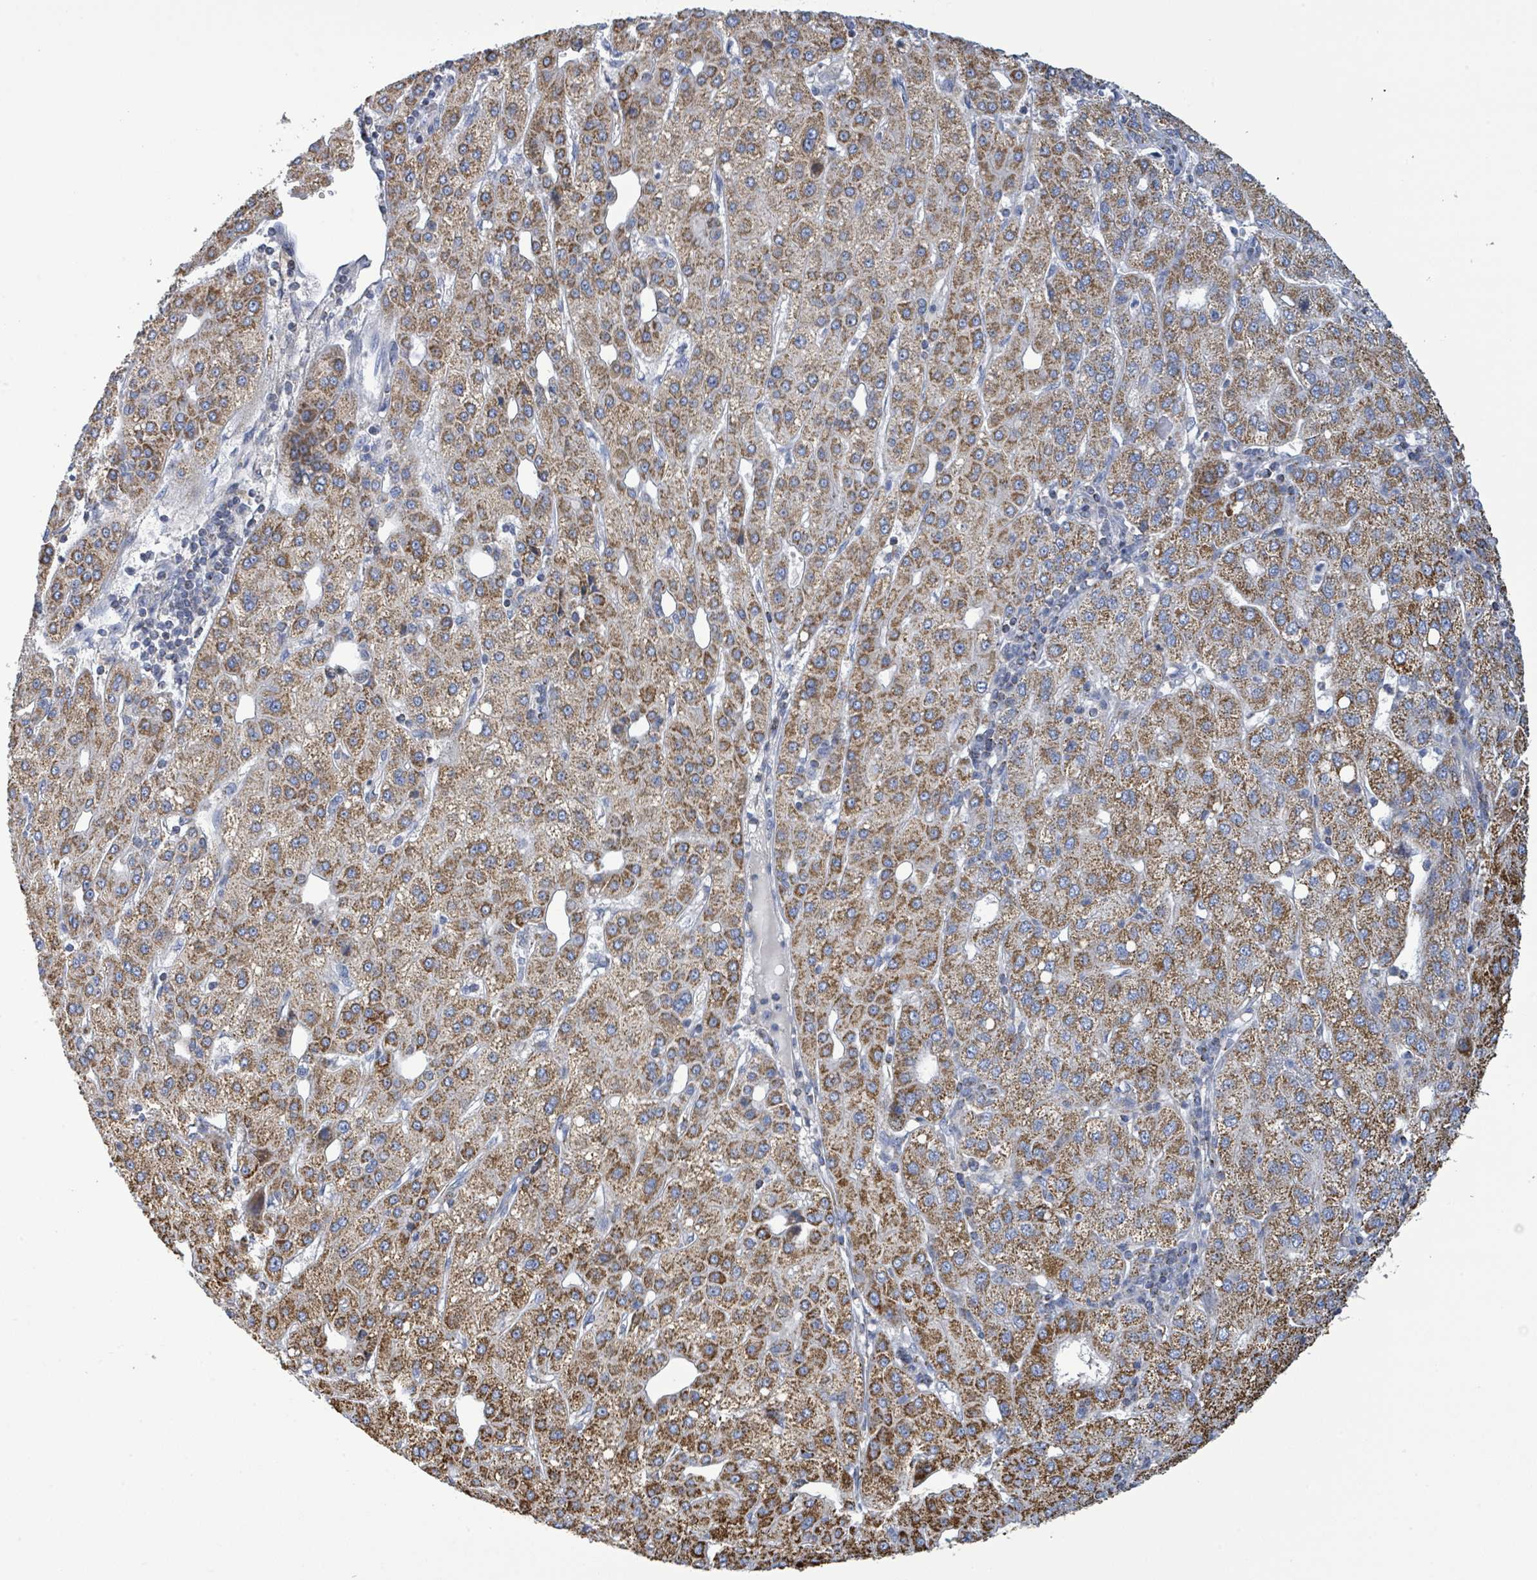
{"staining": {"intensity": "moderate", "quantity": ">75%", "location": "cytoplasmic/membranous"}, "tissue": "liver cancer", "cell_type": "Tumor cells", "image_type": "cancer", "snomed": [{"axis": "morphology", "description": "Carcinoma, Hepatocellular, NOS"}, {"axis": "topography", "description": "Liver"}], "caption": "Protein staining by immunohistochemistry displays moderate cytoplasmic/membranous staining in about >75% of tumor cells in liver cancer (hepatocellular carcinoma).", "gene": "SUCLG2", "patient": {"sex": "male", "age": 65}}